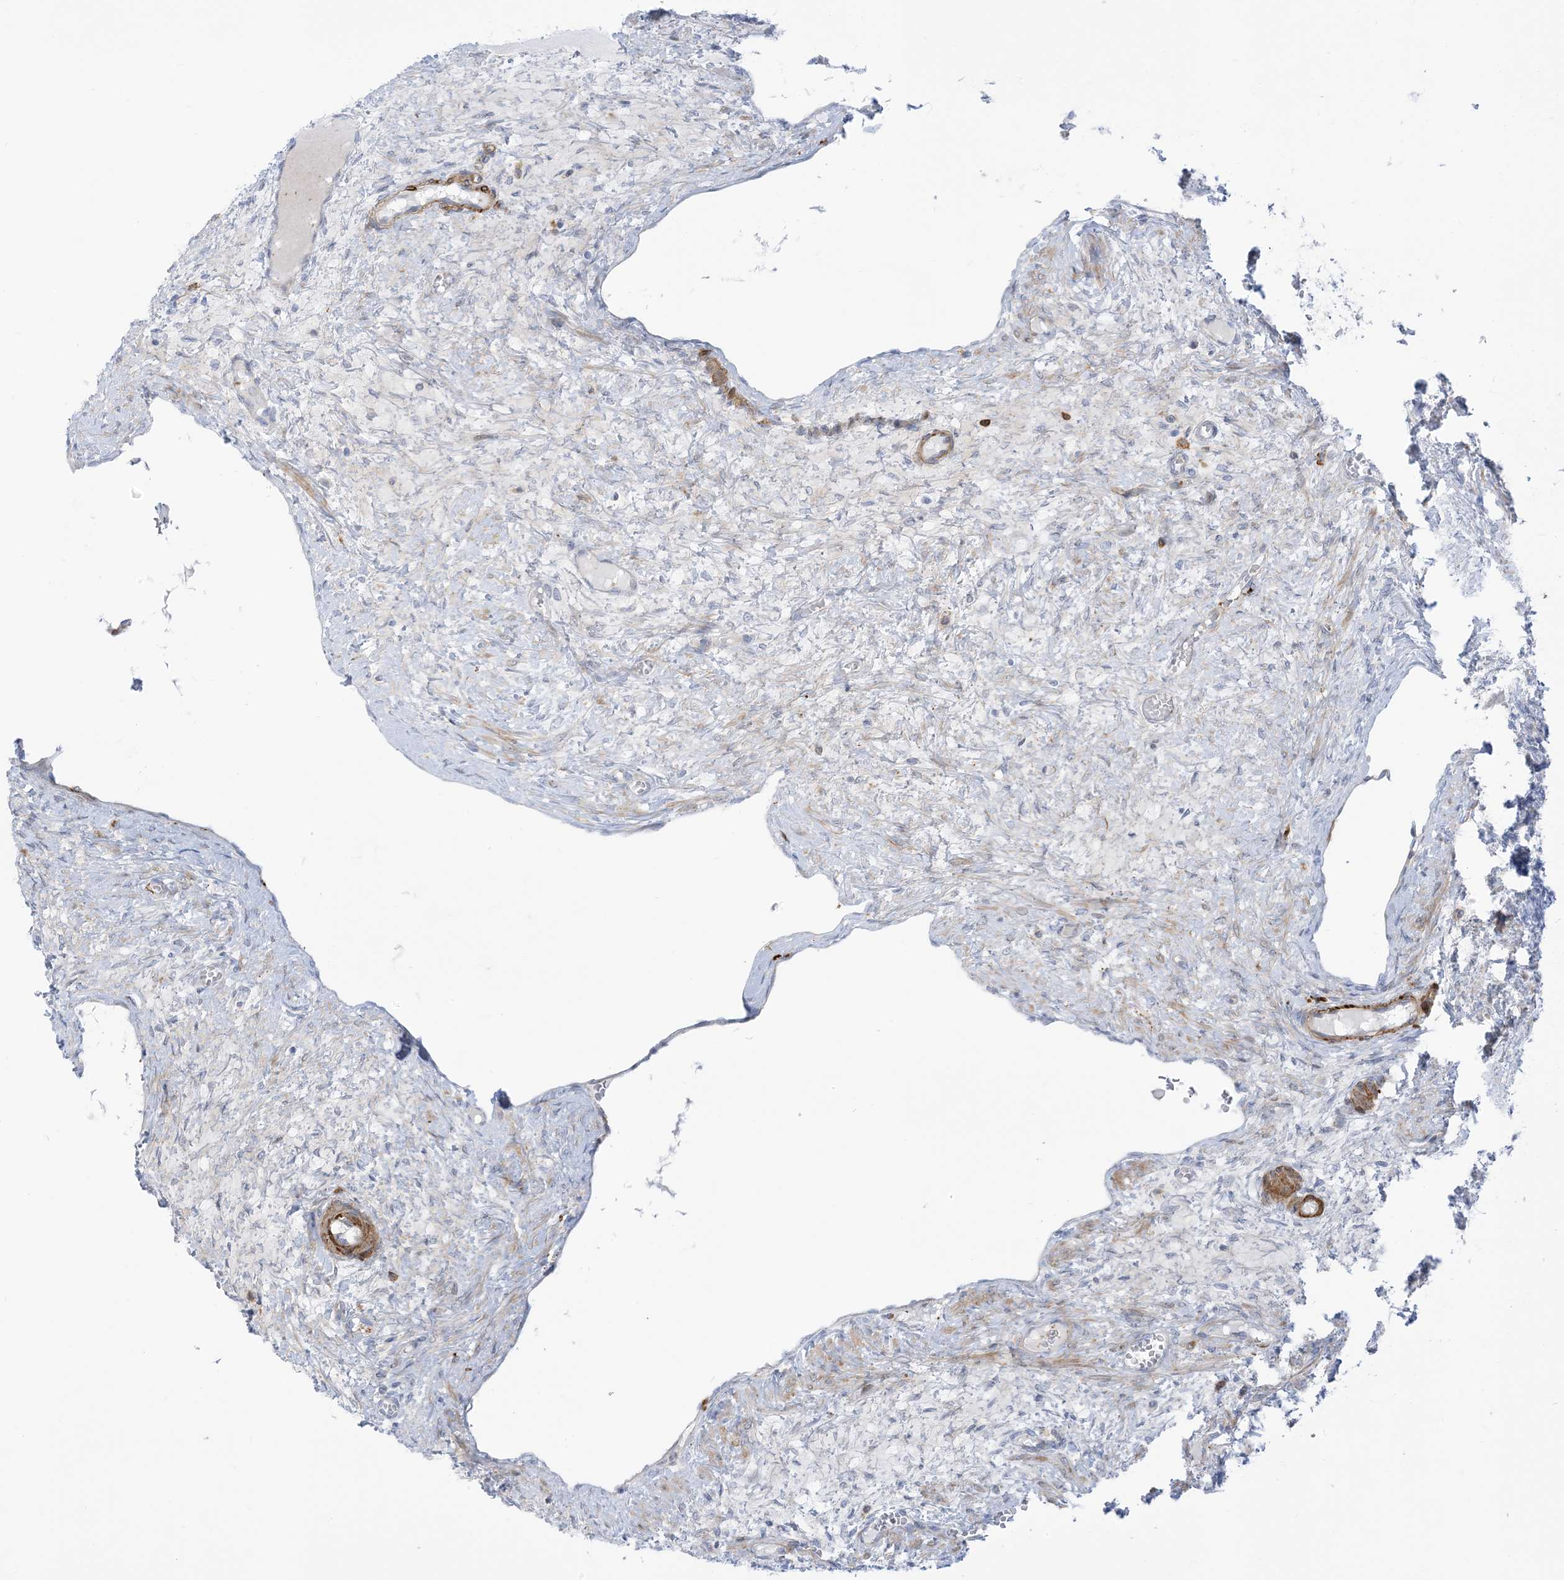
{"staining": {"intensity": "negative", "quantity": "none", "location": "none"}, "tissue": "ovary", "cell_type": "Ovarian stroma cells", "image_type": "normal", "snomed": [{"axis": "morphology", "description": "Normal tissue, NOS"}, {"axis": "topography", "description": "Ovary"}], "caption": "Immunohistochemical staining of benign ovary demonstrates no significant staining in ovarian stroma cells.", "gene": "ICMT", "patient": {"sex": "female", "age": 27}}